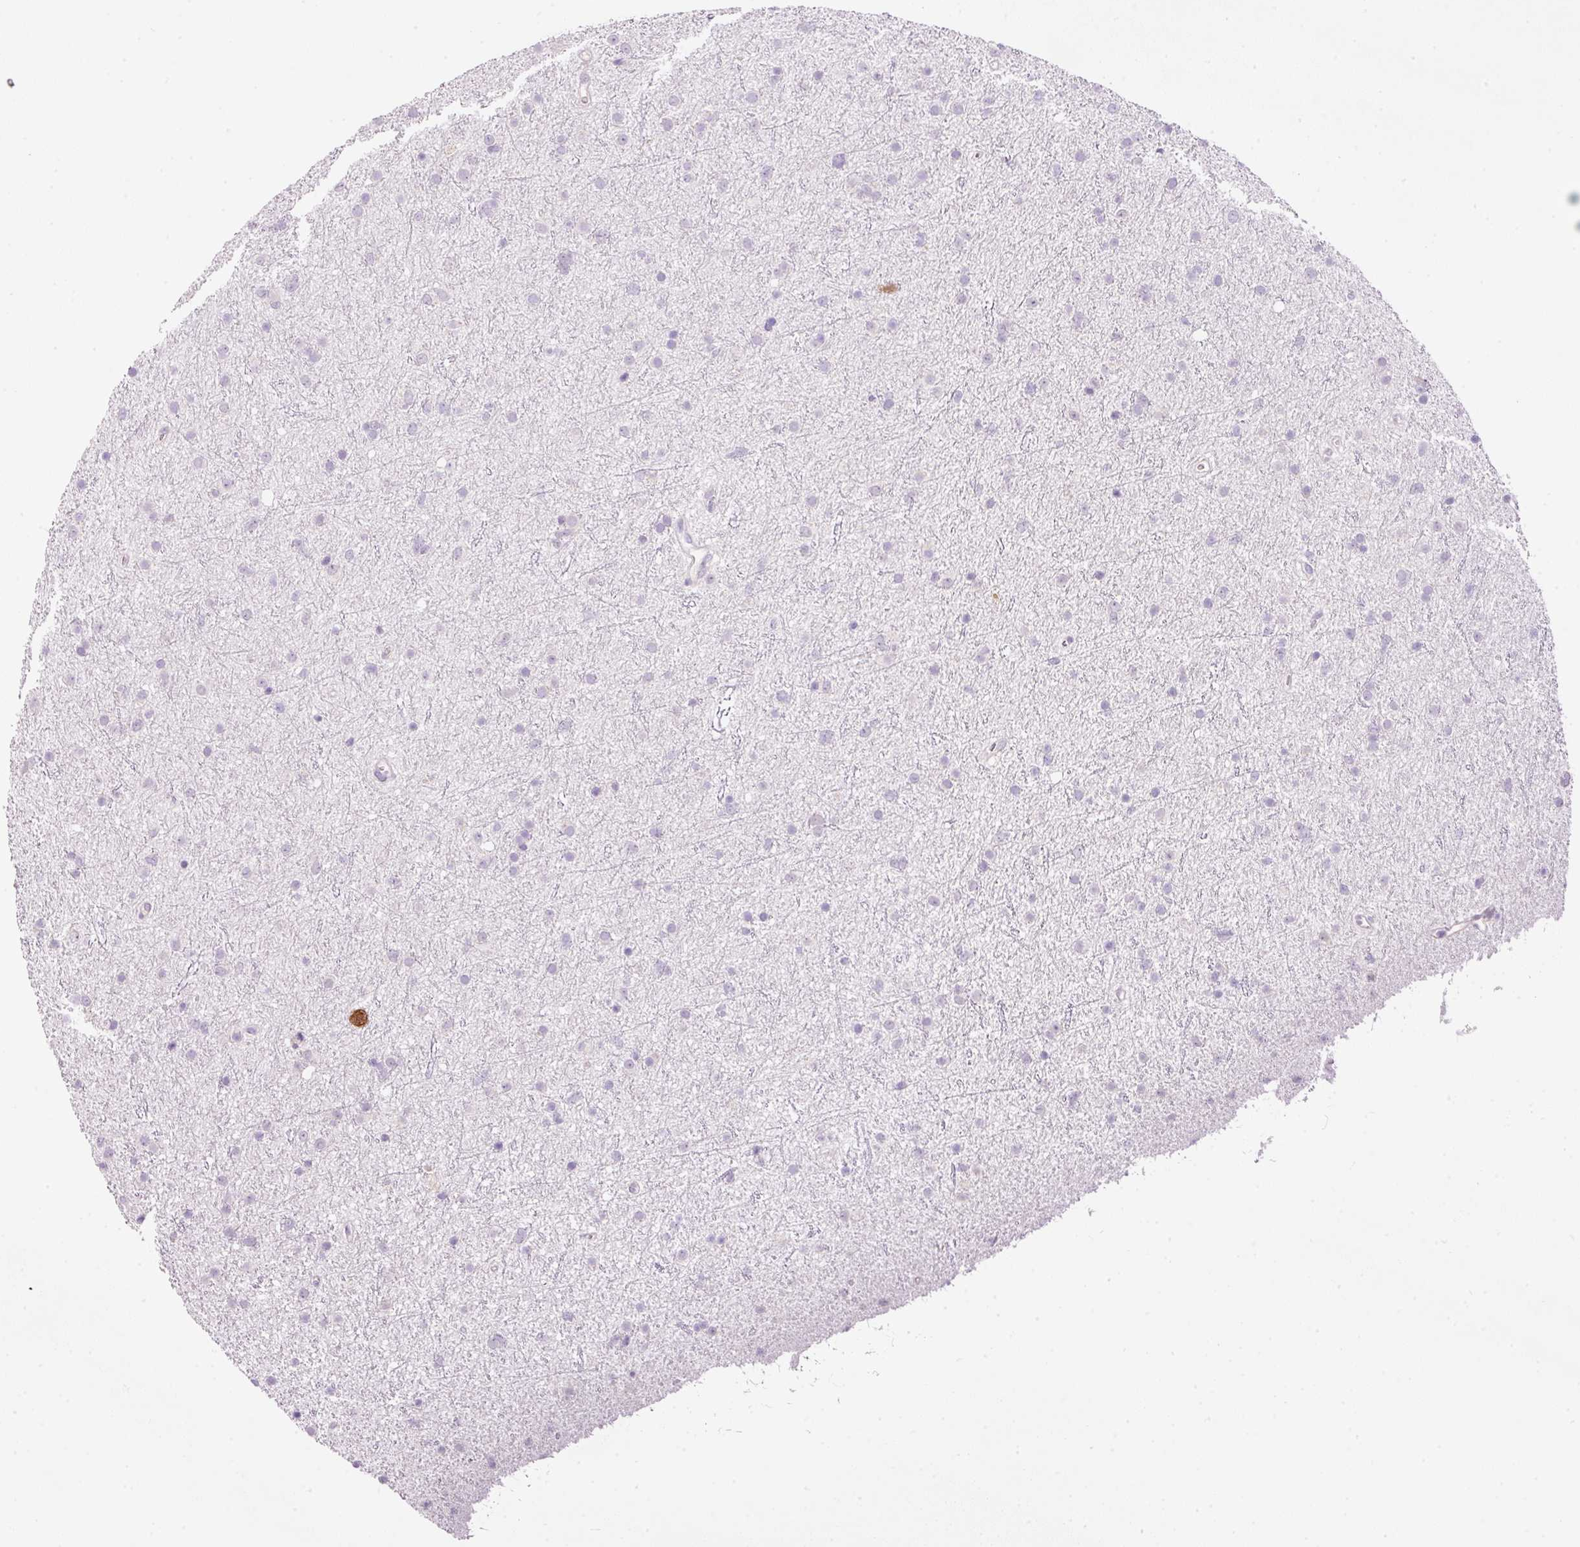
{"staining": {"intensity": "moderate", "quantity": "<25%", "location": "nuclear"}, "tissue": "glioma", "cell_type": "Tumor cells", "image_type": "cancer", "snomed": [{"axis": "morphology", "description": "Glioma, malignant, Low grade"}, {"axis": "topography", "description": "Cerebral cortex"}], "caption": "Low-grade glioma (malignant) stained with a protein marker shows moderate staining in tumor cells.", "gene": "KPNA2", "patient": {"sex": "female", "age": 39}}